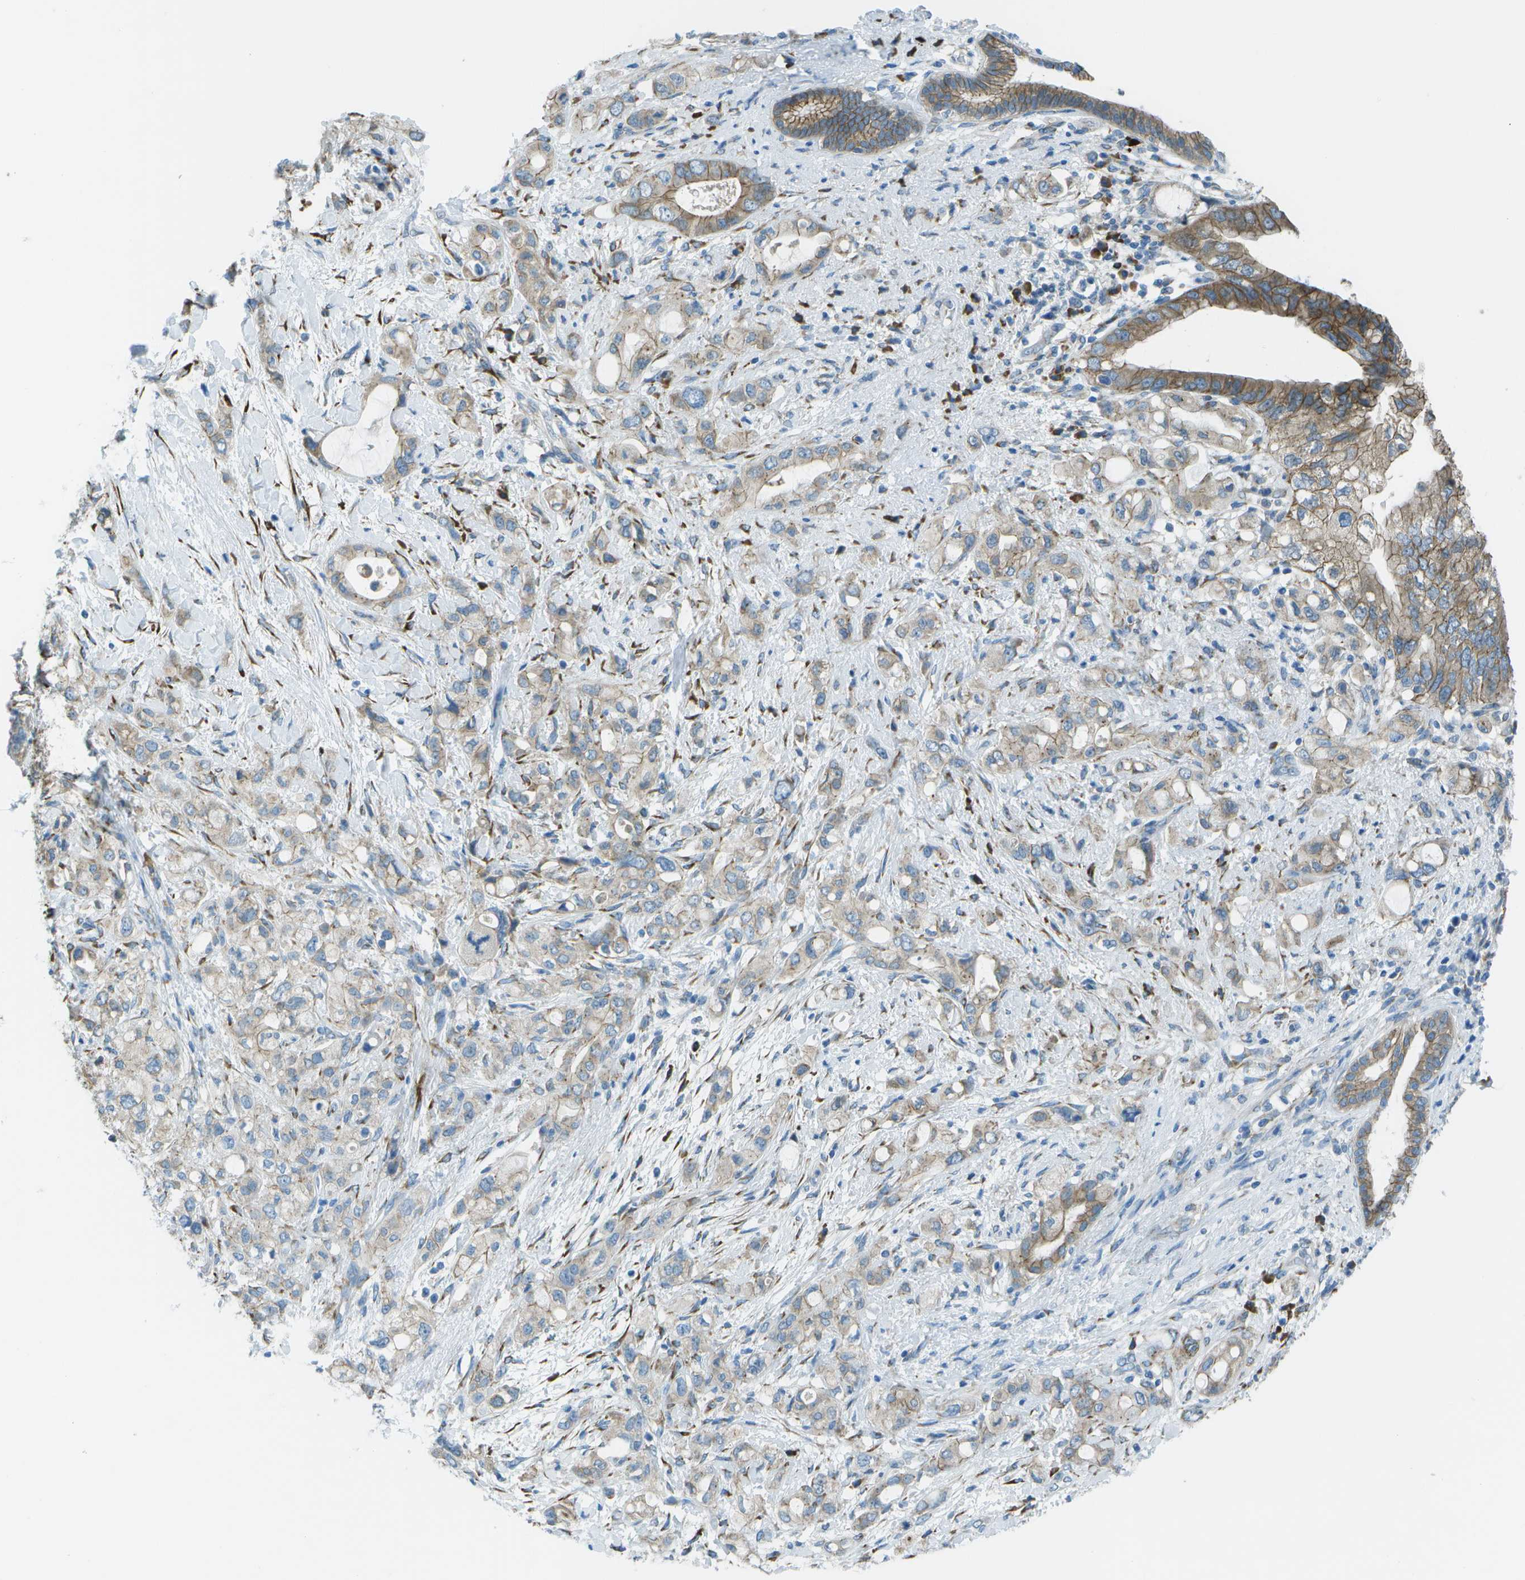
{"staining": {"intensity": "weak", "quantity": ">75%", "location": "cytoplasmic/membranous"}, "tissue": "pancreatic cancer", "cell_type": "Tumor cells", "image_type": "cancer", "snomed": [{"axis": "morphology", "description": "Adenocarcinoma, NOS"}, {"axis": "topography", "description": "Pancreas"}], "caption": "IHC staining of adenocarcinoma (pancreatic), which exhibits low levels of weak cytoplasmic/membranous staining in approximately >75% of tumor cells indicating weak cytoplasmic/membranous protein positivity. The staining was performed using DAB (brown) for protein detection and nuclei were counterstained in hematoxylin (blue).", "gene": "KCTD3", "patient": {"sex": "female", "age": 56}}